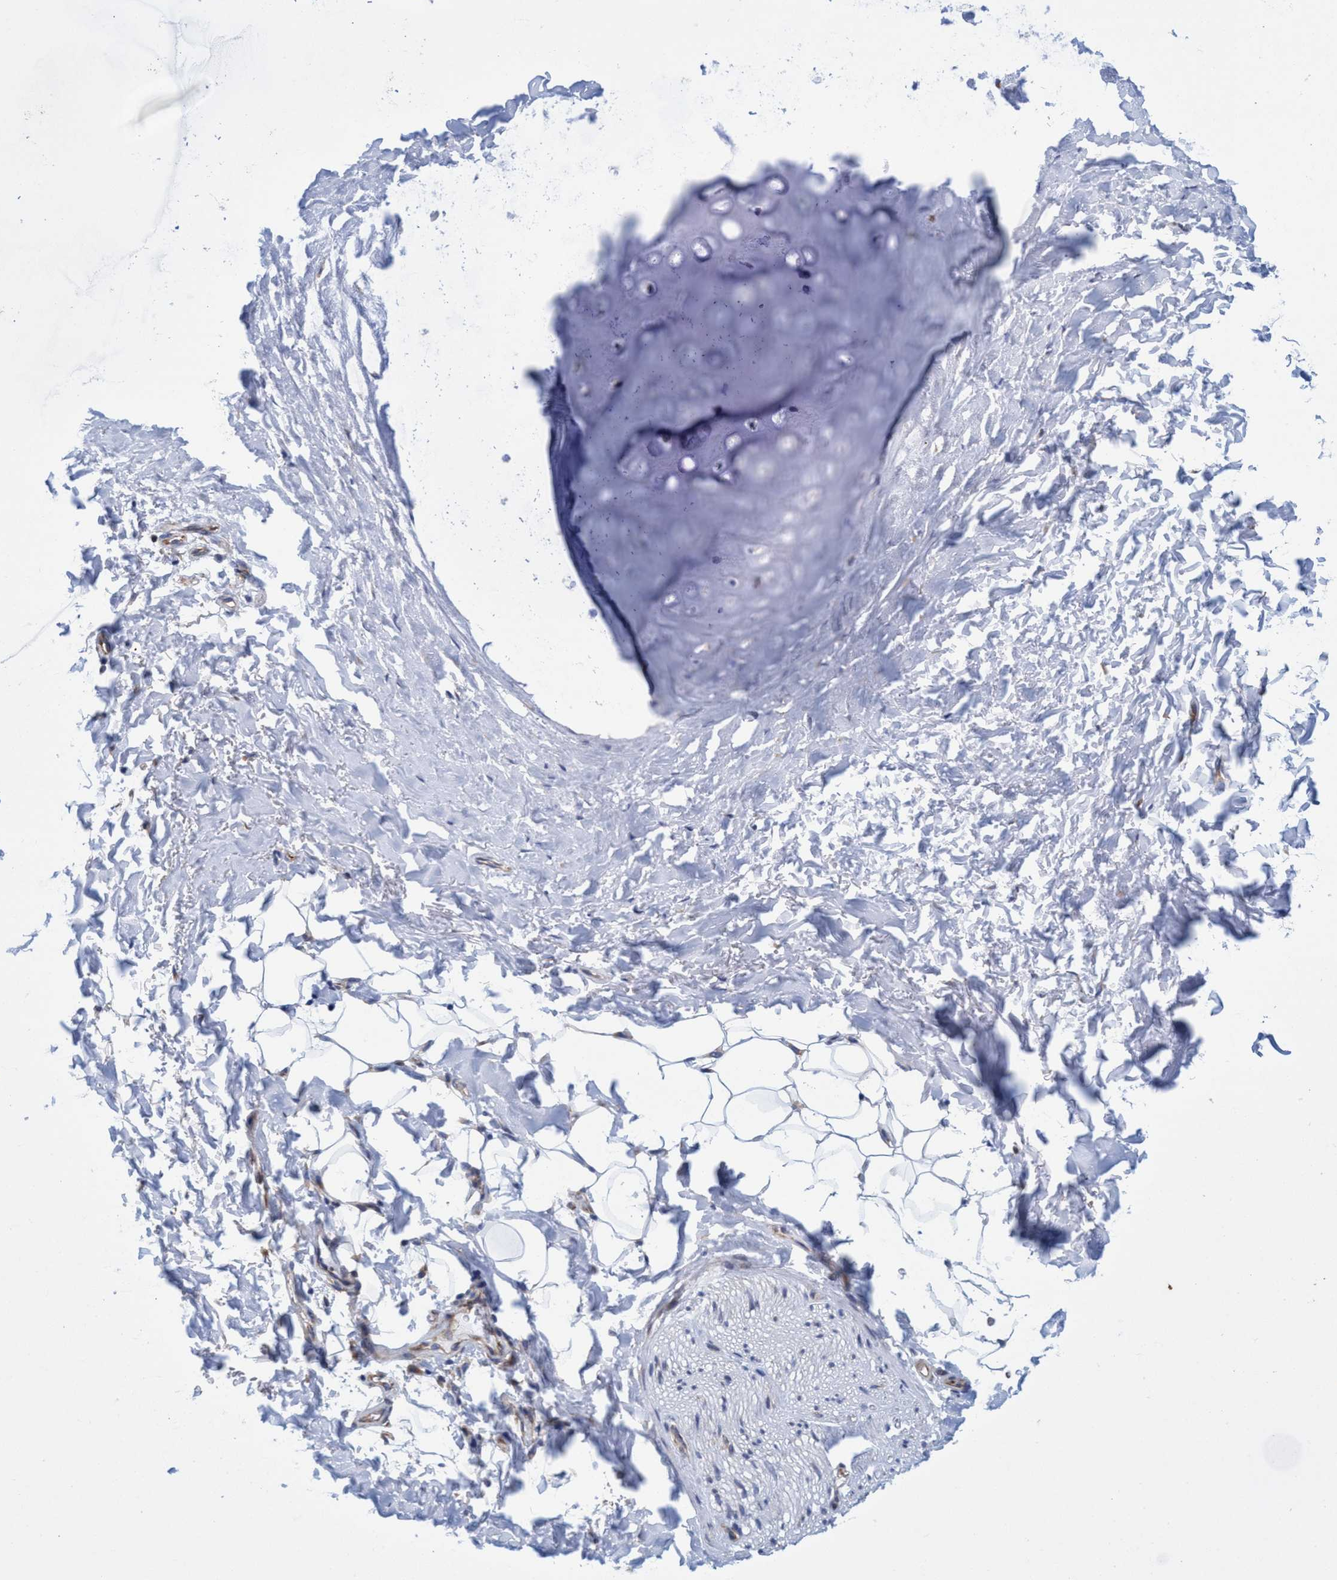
{"staining": {"intensity": "negative", "quantity": "none", "location": "none"}, "tissue": "adipose tissue", "cell_type": "Adipocytes", "image_type": "normal", "snomed": [{"axis": "morphology", "description": "Normal tissue, NOS"}, {"axis": "topography", "description": "Cartilage tissue"}, {"axis": "topography", "description": "Bronchus"}], "caption": "A photomicrograph of human adipose tissue is negative for staining in adipocytes. (DAB (3,3'-diaminobenzidine) immunohistochemistry with hematoxylin counter stain).", "gene": "R3HCC1", "patient": {"sex": "female", "age": 73}}